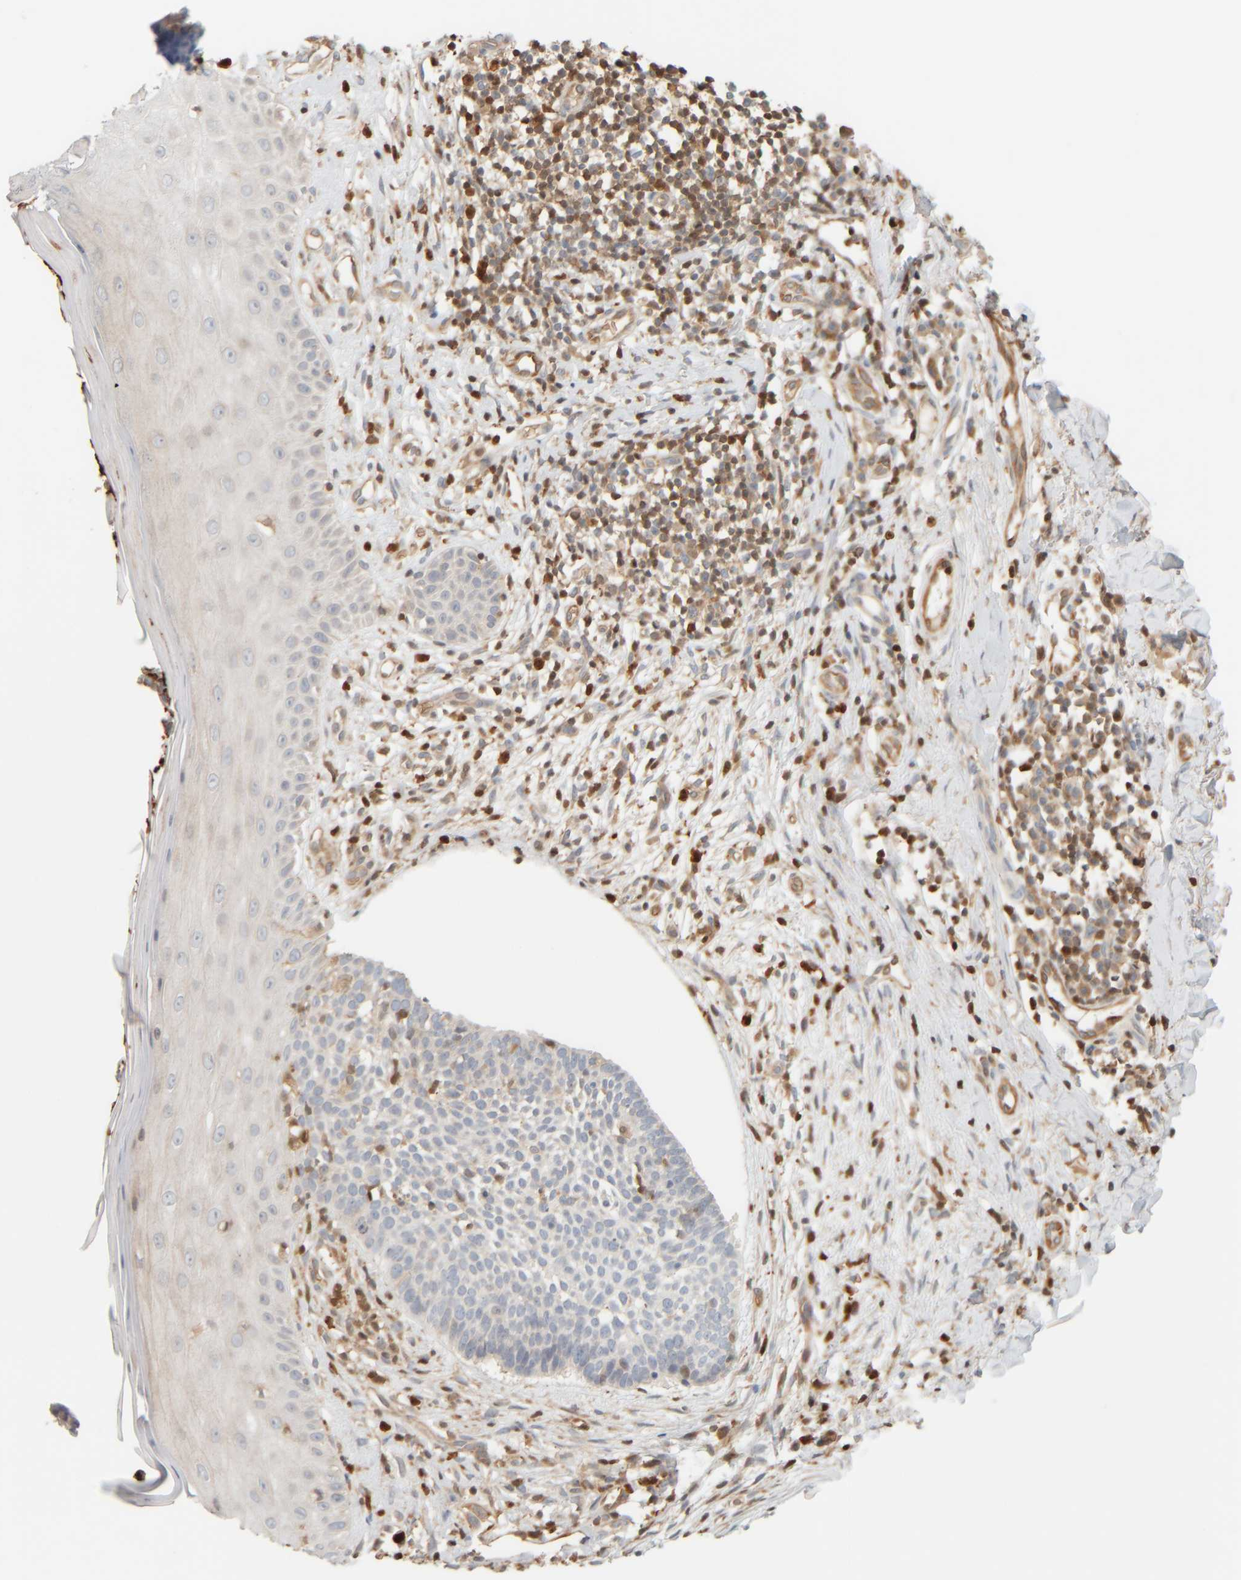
{"staining": {"intensity": "negative", "quantity": "none", "location": "none"}, "tissue": "skin cancer", "cell_type": "Tumor cells", "image_type": "cancer", "snomed": [{"axis": "morphology", "description": "Normal tissue, NOS"}, {"axis": "morphology", "description": "Basal cell carcinoma"}, {"axis": "topography", "description": "Skin"}], "caption": "The micrograph reveals no significant positivity in tumor cells of skin cancer (basal cell carcinoma).", "gene": "PTGES3L-AARSD1", "patient": {"sex": "male", "age": 67}}